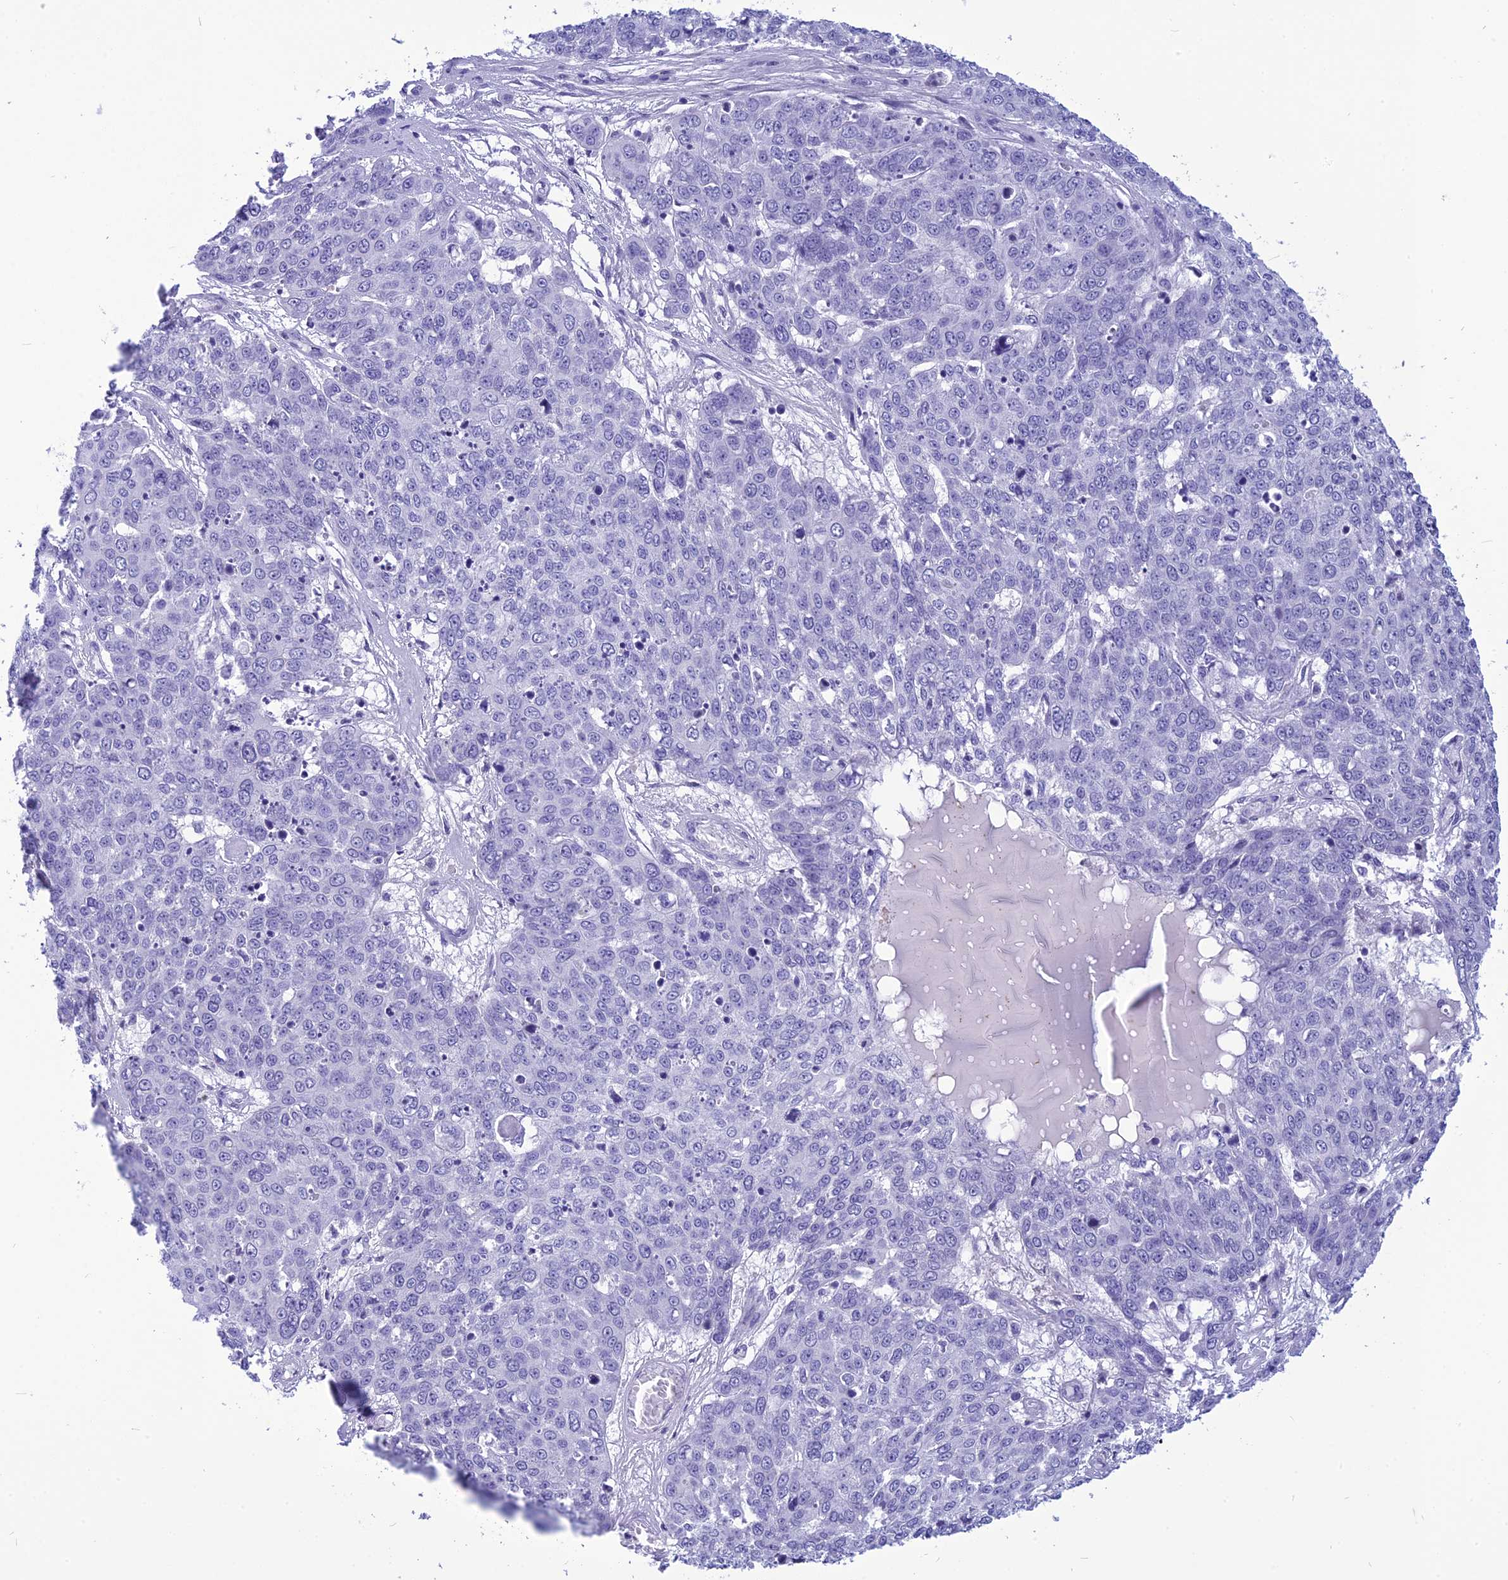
{"staining": {"intensity": "negative", "quantity": "none", "location": "none"}, "tissue": "skin cancer", "cell_type": "Tumor cells", "image_type": "cancer", "snomed": [{"axis": "morphology", "description": "Squamous cell carcinoma, NOS"}, {"axis": "topography", "description": "Skin"}], "caption": "High magnification brightfield microscopy of skin cancer stained with DAB (brown) and counterstained with hematoxylin (blue): tumor cells show no significant staining. (Brightfield microscopy of DAB (3,3'-diaminobenzidine) IHC at high magnification).", "gene": "BBS2", "patient": {"sex": "male", "age": 71}}